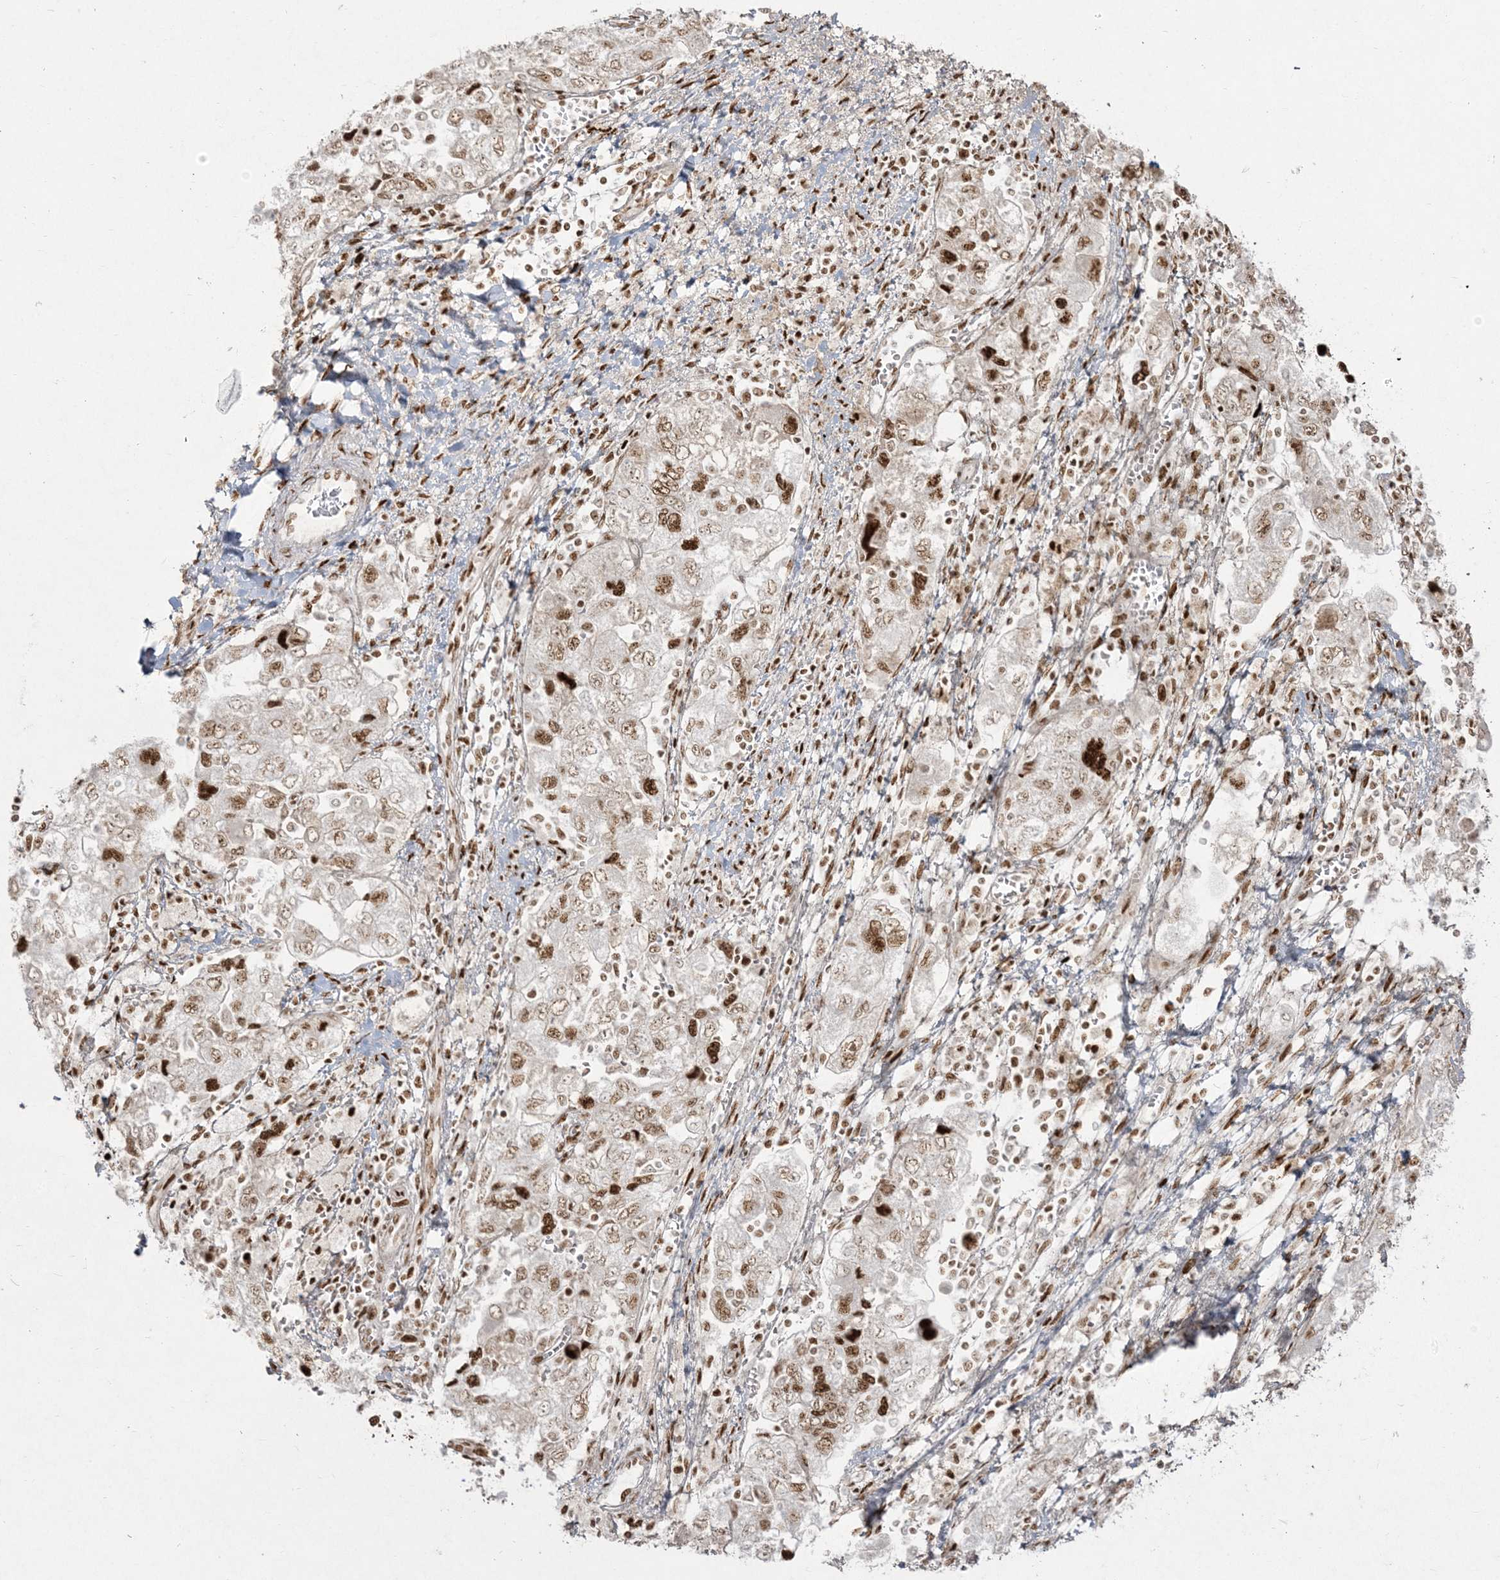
{"staining": {"intensity": "moderate", "quantity": "25%-75%", "location": "nuclear"}, "tissue": "ovarian cancer", "cell_type": "Tumor cells", "image_type": "cancer", "snomed": [{"axis": "morphology", "description": "Carcinoma, NOS"}, {"axis": "morphology", "description": "Cystadenocarcinoma, serous, NOS"}, {"axis": "topography", "description": "Ovary"}], "caption": "Immunohistochemical staining of human ovarian cancer shows moderate nuclear protein positivity in approximately 25%-75% of tumor cells. The staining was performed using DAB (3,3'-diaminobenzidine) to visualize the protein expression in brown, while the nuclei were stained in blue with hematoxylin (Magnification: 20x).", "gene": "RBM10", "patient": {"sex": "female", "age": 69}}